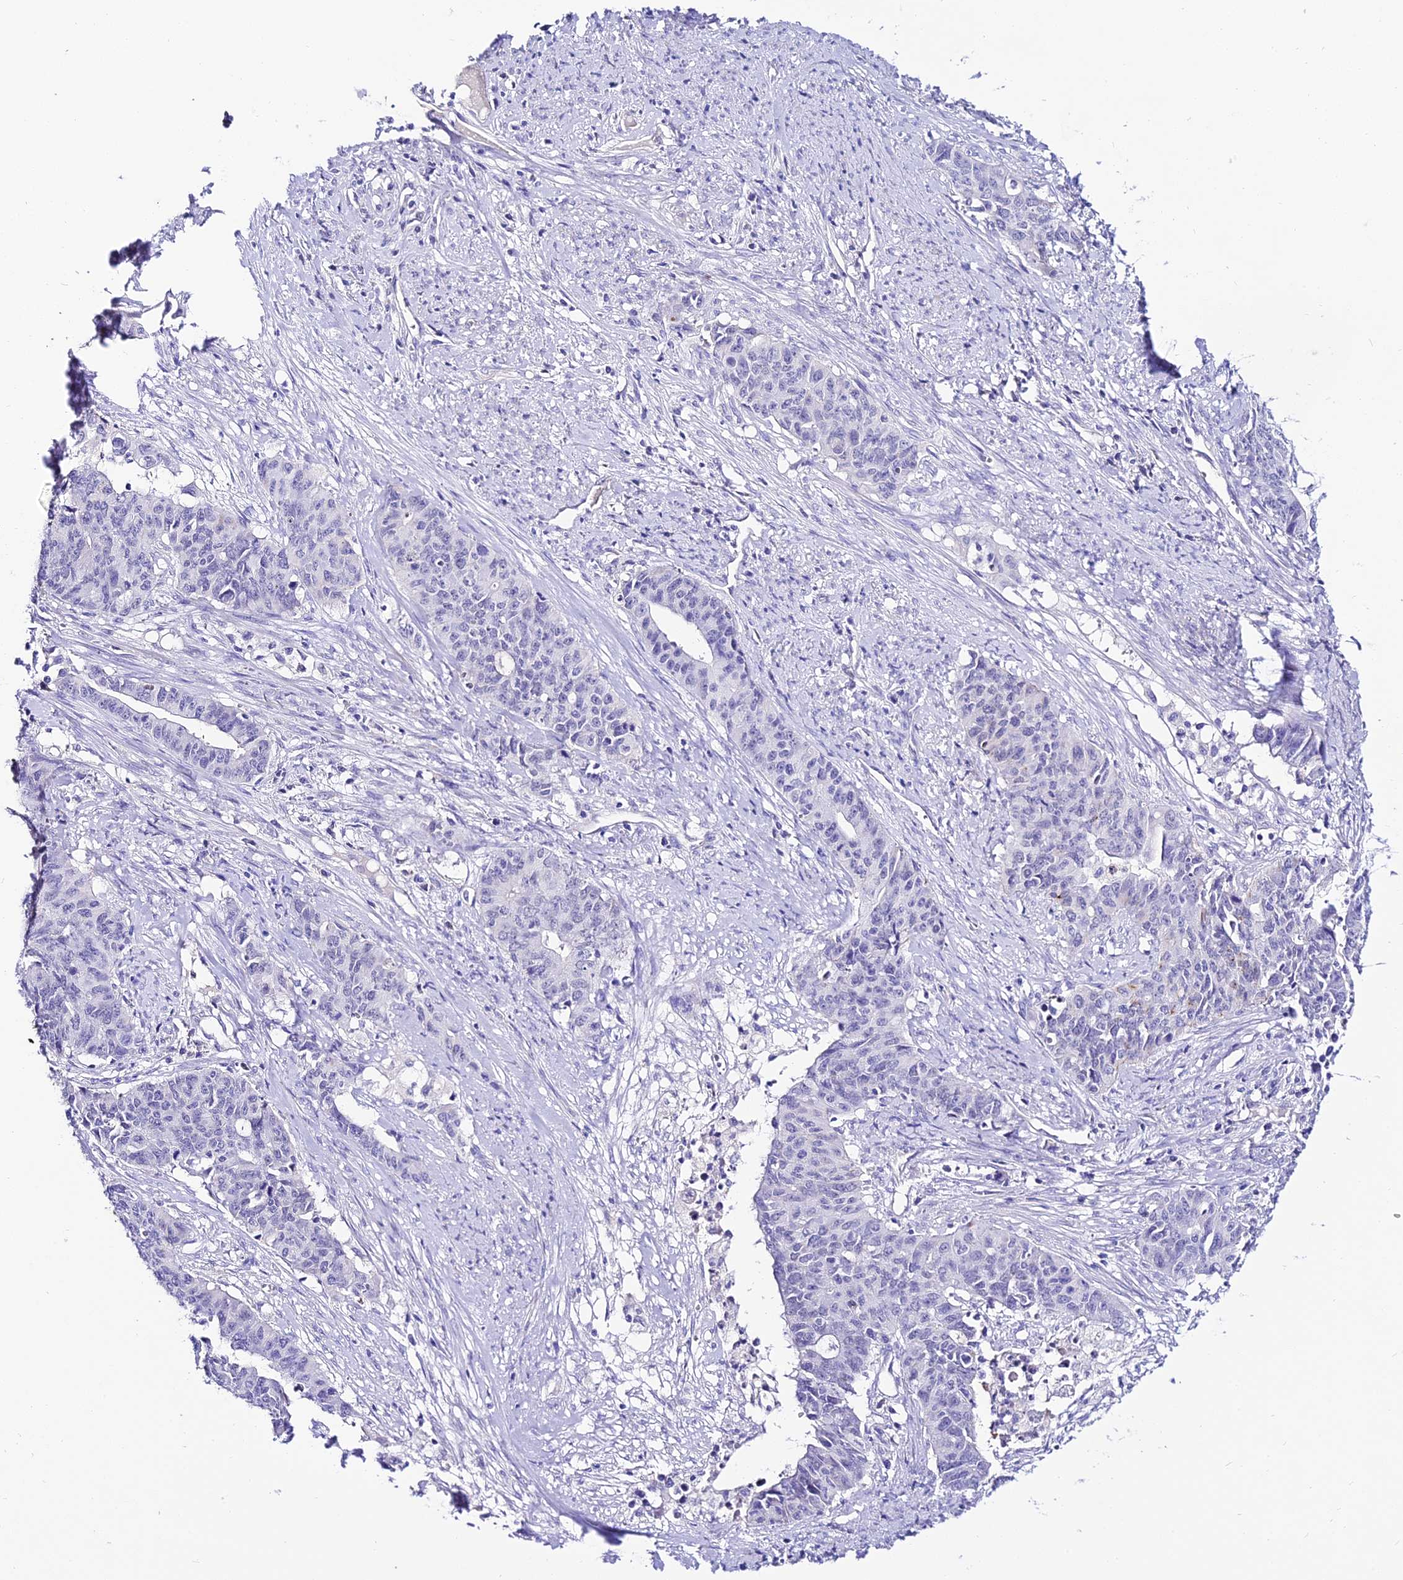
{"staining": {"intensity": "negative", "quantity": "none", "location": "none"}, "tissue": "endometrial cancer", "cell_type": "Tumor cells", "image_type": "cancer", "snomed": [{"axis": "morphology", "description": "Adenocarcinoma, NOS"}, {"axis": "topography", "description": "Endometrium"}], "caption": "High magnification brightfield microscopy of adenocarcinoma (endometrial) stained with DAB (3,3'-diaminobenzidine) (brown) and counterstained with hematoxylin (blue): tumor cells show no significant positivity.", "gene": "DEFB106A", "patient": {"sex": "female", "age": 59}}